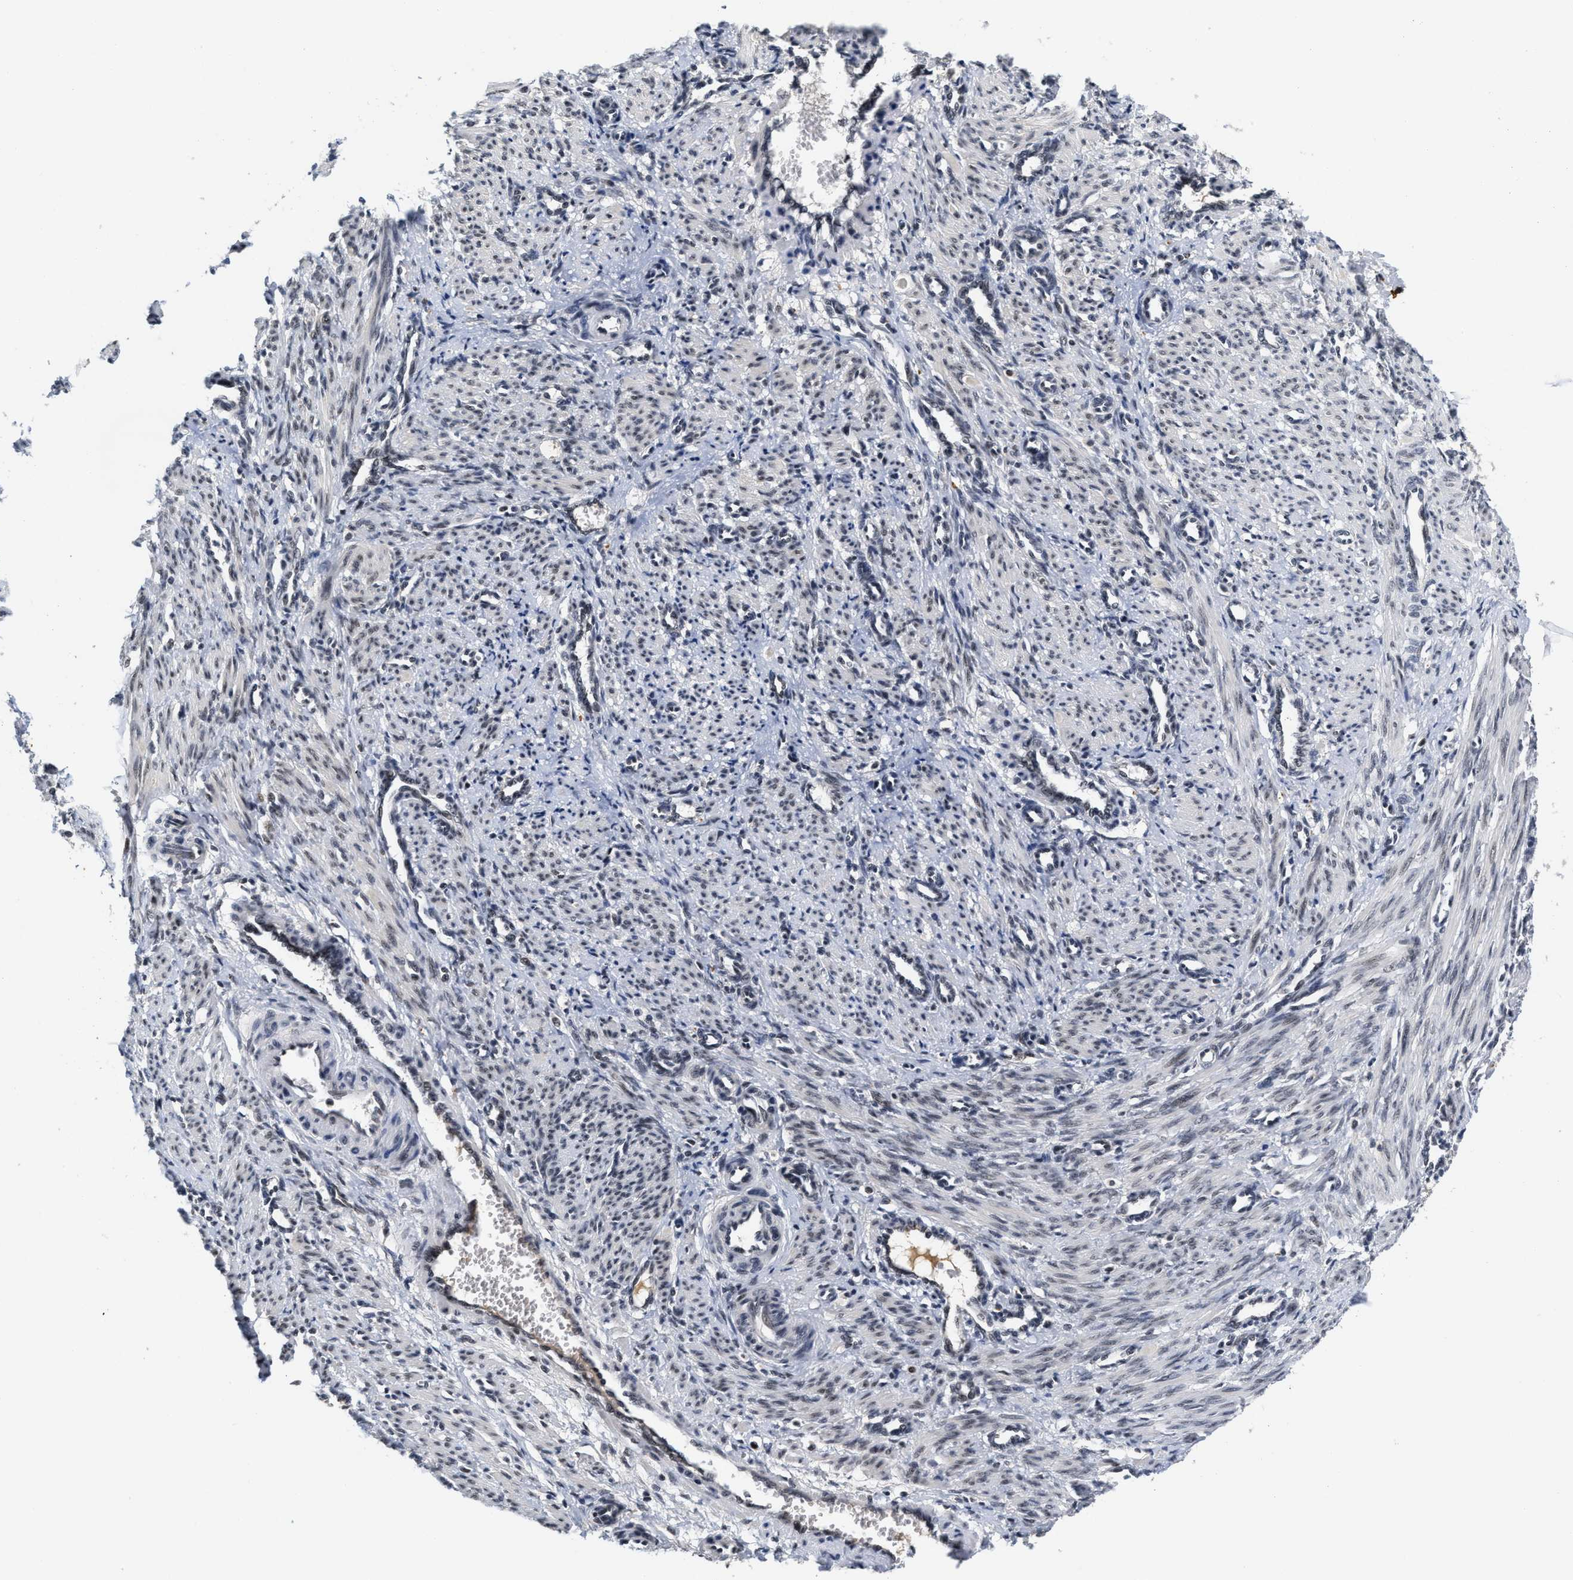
{"staining": {"intensity": "negative", "quantity": "none", "location": "none"}, "tissue": "smooth muscle", "cell_type": "Smooth muscle cells", "image_type": "normal", "snomed": [{"axis": "morphology", "description": "Normal tissue, NOS"}, {"axis": "topography", "description": "Endometrium"}], "caption": "This histopathology image is of unremarkable smooth muscle stained with immunohistochemistry to label a protein in brown with the nuclei are counter-stained blue. There is no staining in smooth muscle cells.", "gene": "INIP", "patient": {"sex": "female", "age": 33}}